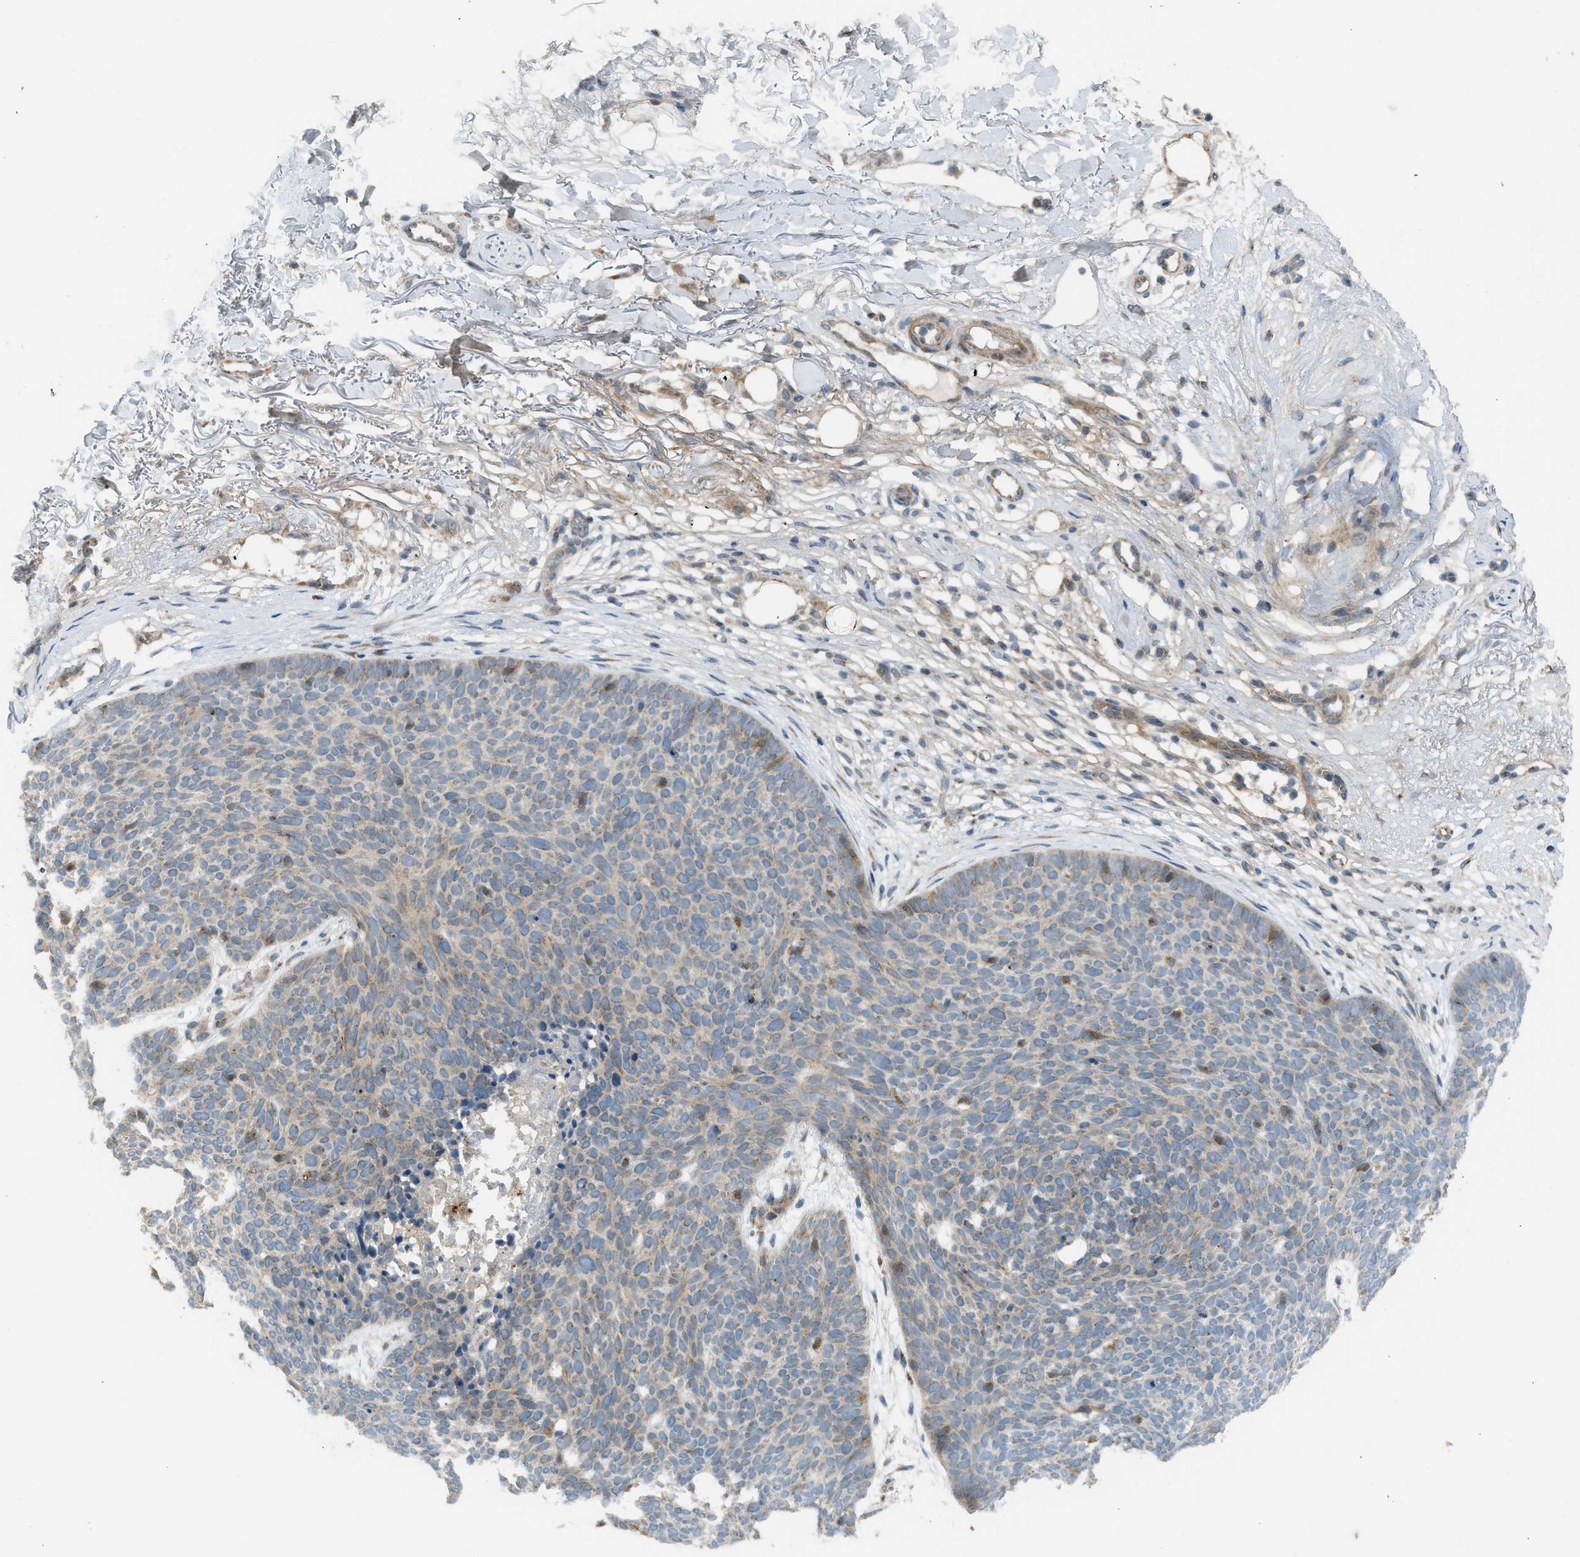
{"staining": {"intensity": "weak", "quantity": ">75%", "location": "cytoplasmic/membranous"}, "tissue": "skin cancer", "cell_type": "Tumor cells", "image_type": "cancer", "snomed": [{"axis": "morphology", "description": "Normal tissue, NOS"}, {"axis": "morphology", "description": "Basal cell carcinoma"}, {"axis": "topography", "description": "Skin"}], "caption": "The photomicrograph shows a brown stain indicating the presence of a protein in the cytoplasmic/membranous of tumor cells in skin cancer (basal cell carcinoma). (brown staining indicates protein expression, while blue staining denotes nuclei).", "gene": "STARD3", "patient": {"sex": "female", "age": 70}}